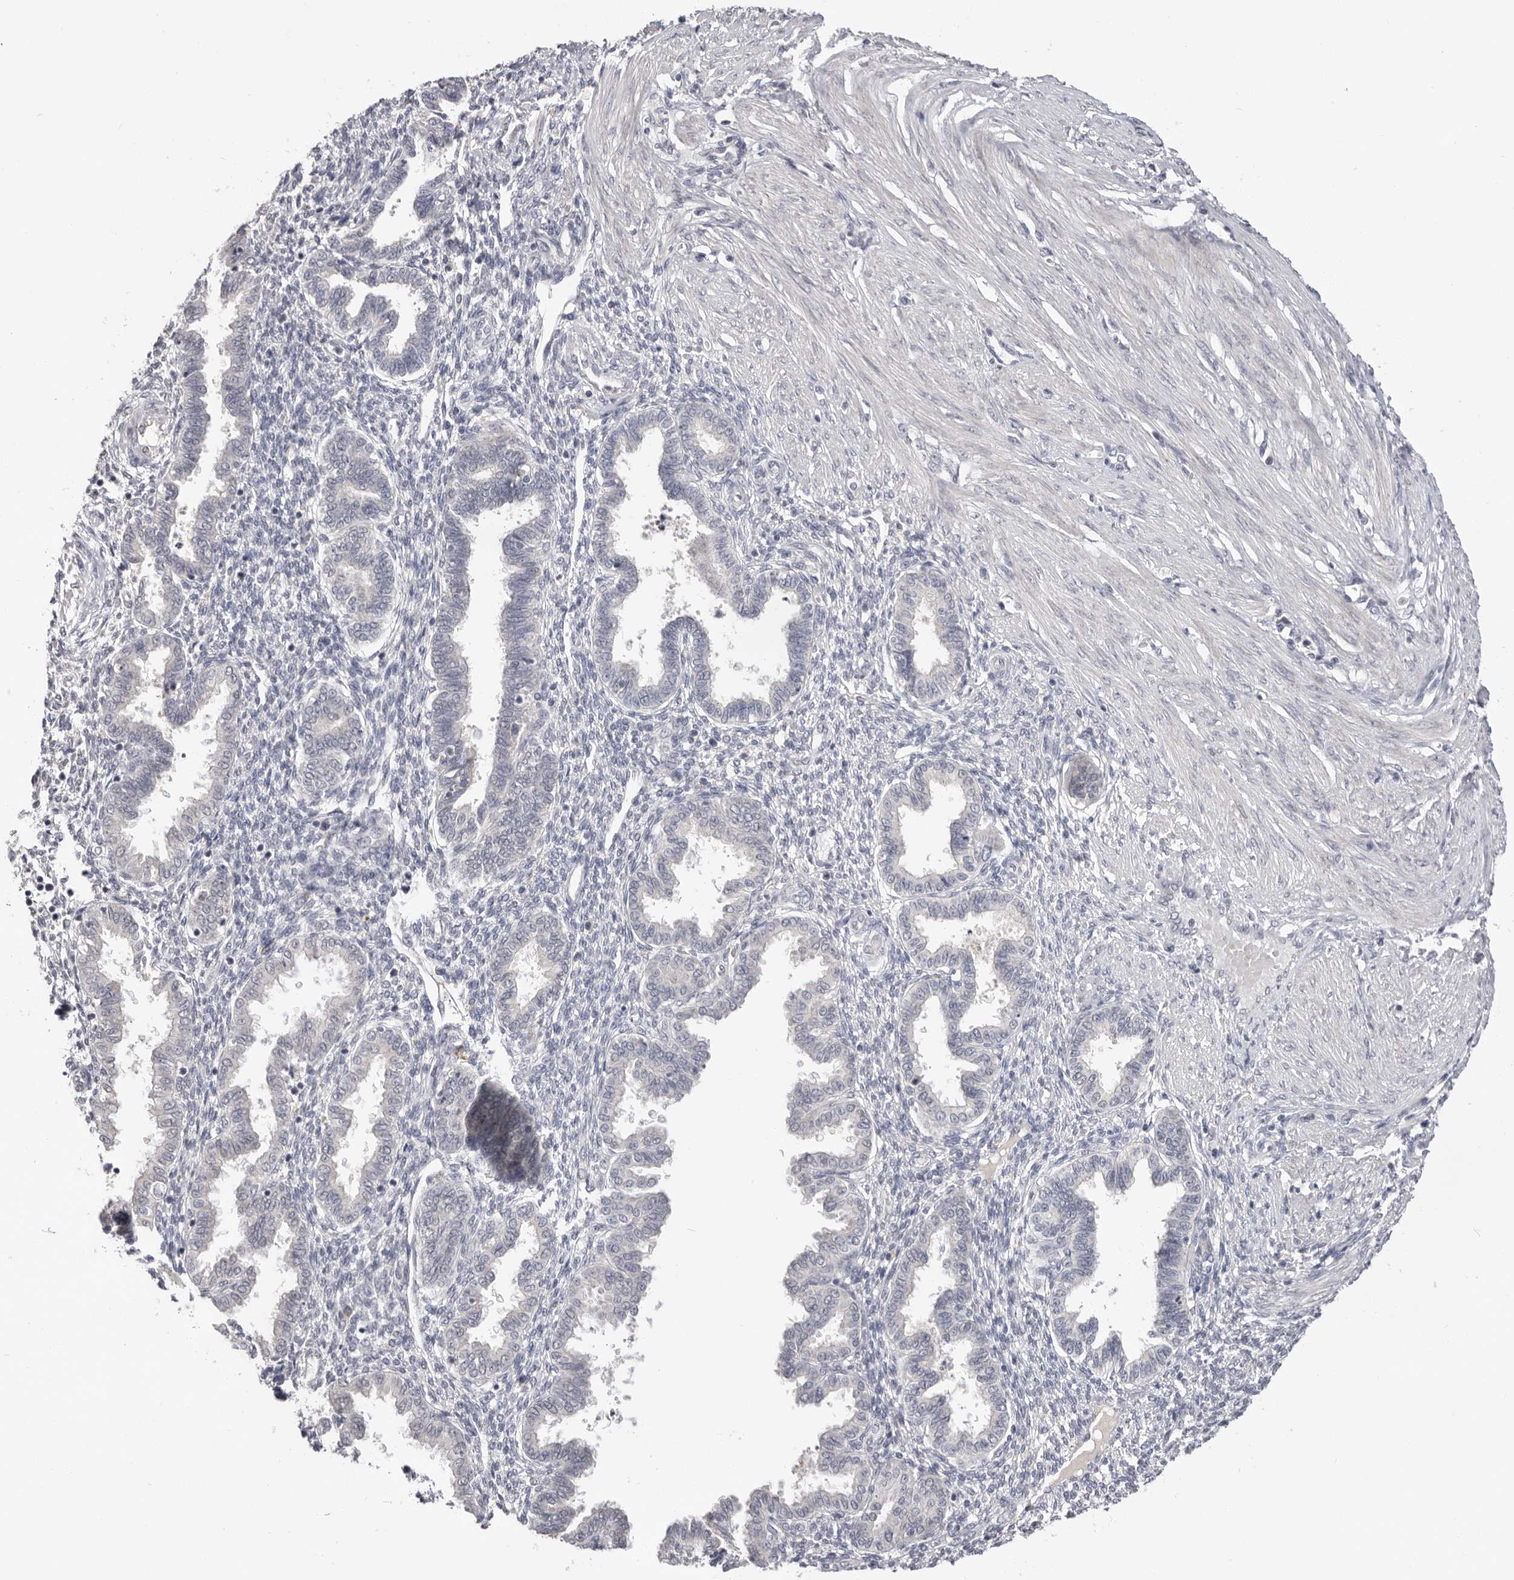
{"staining": {"intensity": "negative", "quantity": "none", "location": "none"}, "tissue": "endometrium", "cell_type": "Cells in endometrial stroma", "image_type": "normal", "snomed": [{"axis": "morphology", "description": "Normal tissue, NOS"}, {"axis": "topography", "description": "Endometrium"}], "caption": "Immunohistochemistry of unremarkable human endometrium reveals no staining in cells in endometrial stroma.", "gene": "DOP1A", "patient": {"sex": "female", "age": 33}}